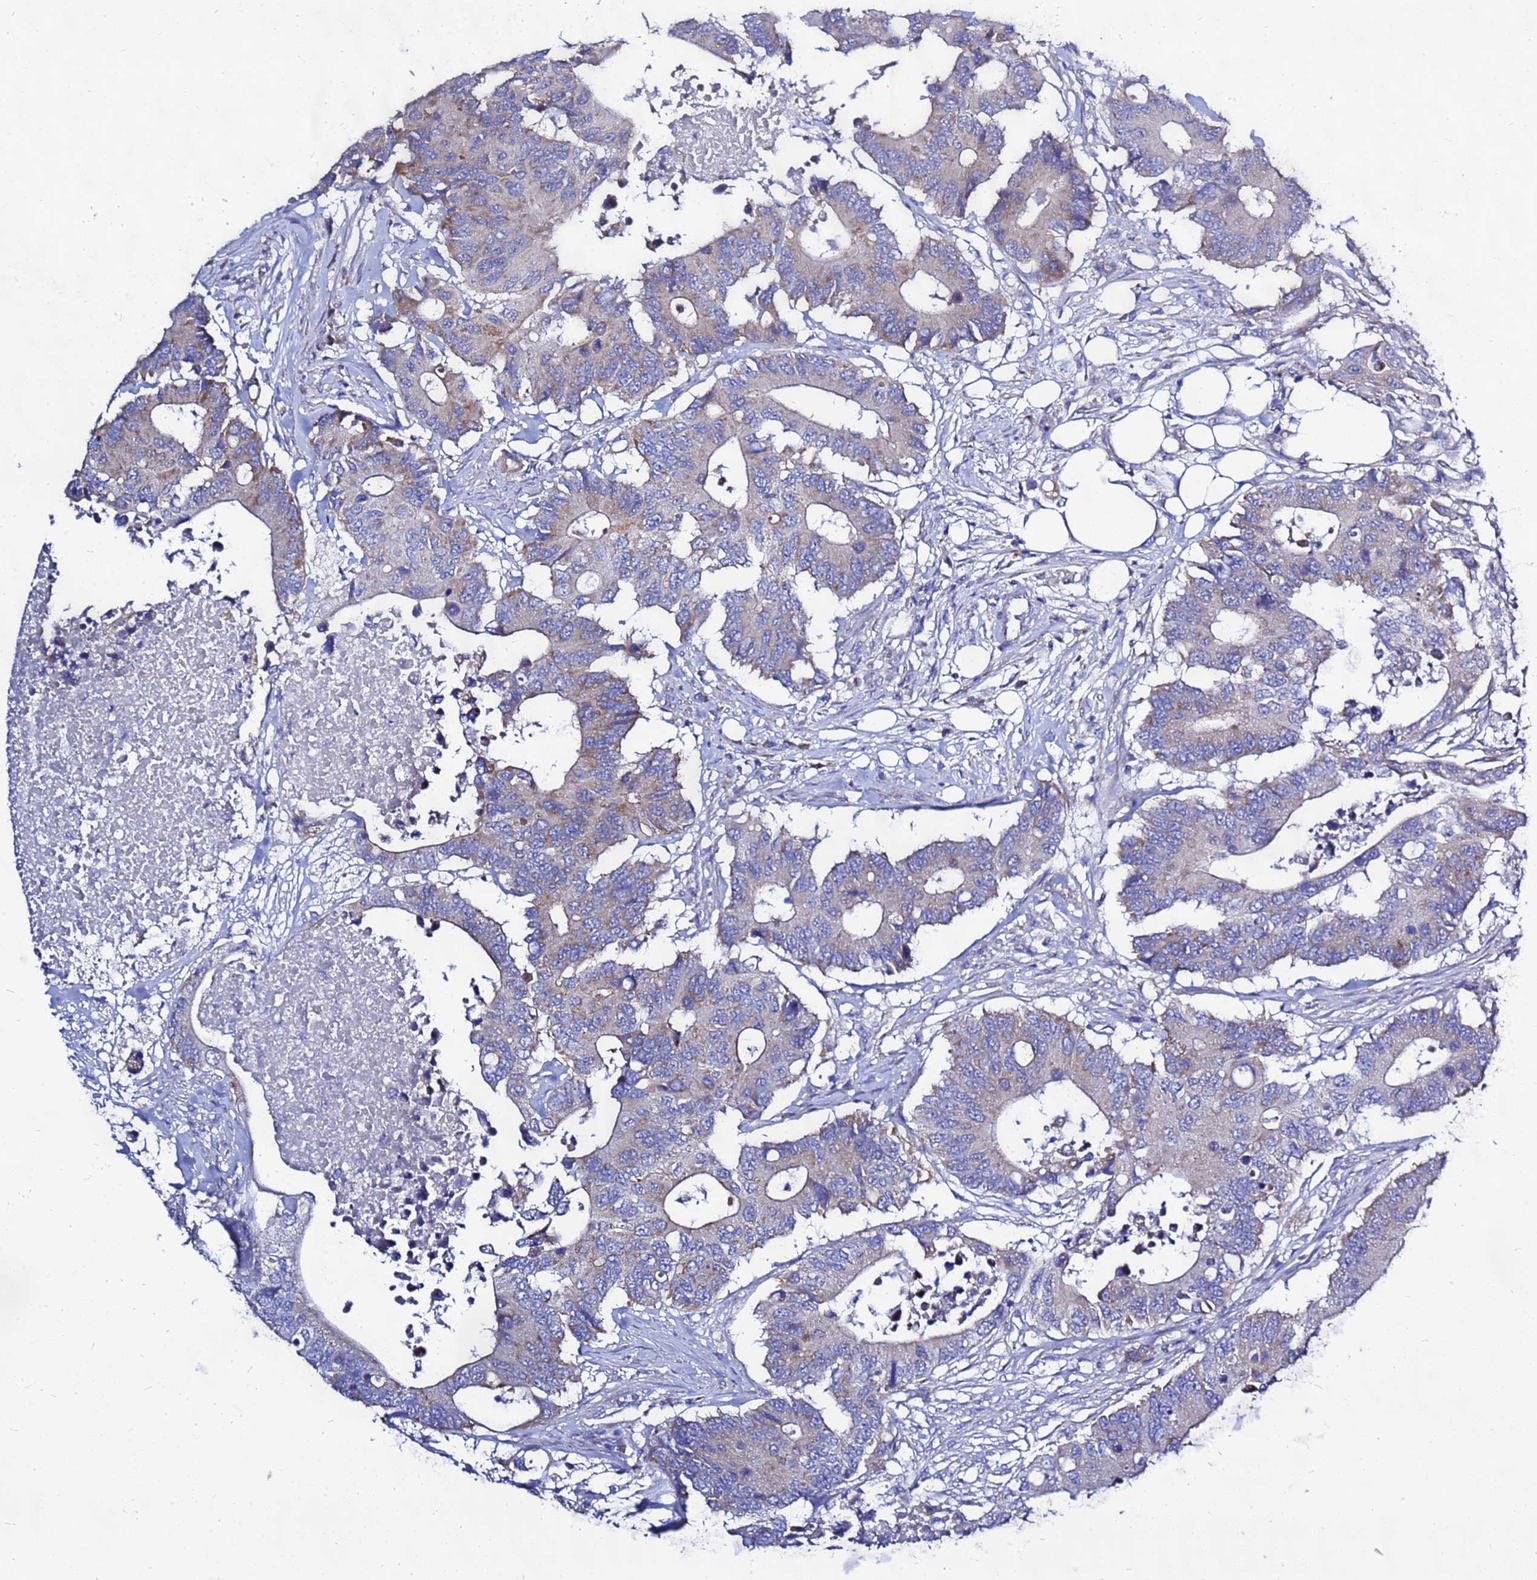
{"staining": {"intensity": "weak", "quantity": "<25%", "location": "cytoplasmic/membranous"}, "tissue": "colorectal cancer", "cell_type": "Tumor cells", "image_type": "cancer", "snomed": [{"axis": "morphology", "description": "Adenocarcinoma, NOS"}, {"axis": "topography", "description": "Colon"}], "caption": "Colorectal cancer stained for a protein using immunohistochemistry (IHC) reveals no expression tumor cells.", "gene": "FAHD2A", "patient": {"sex": "male", "age": 71}}